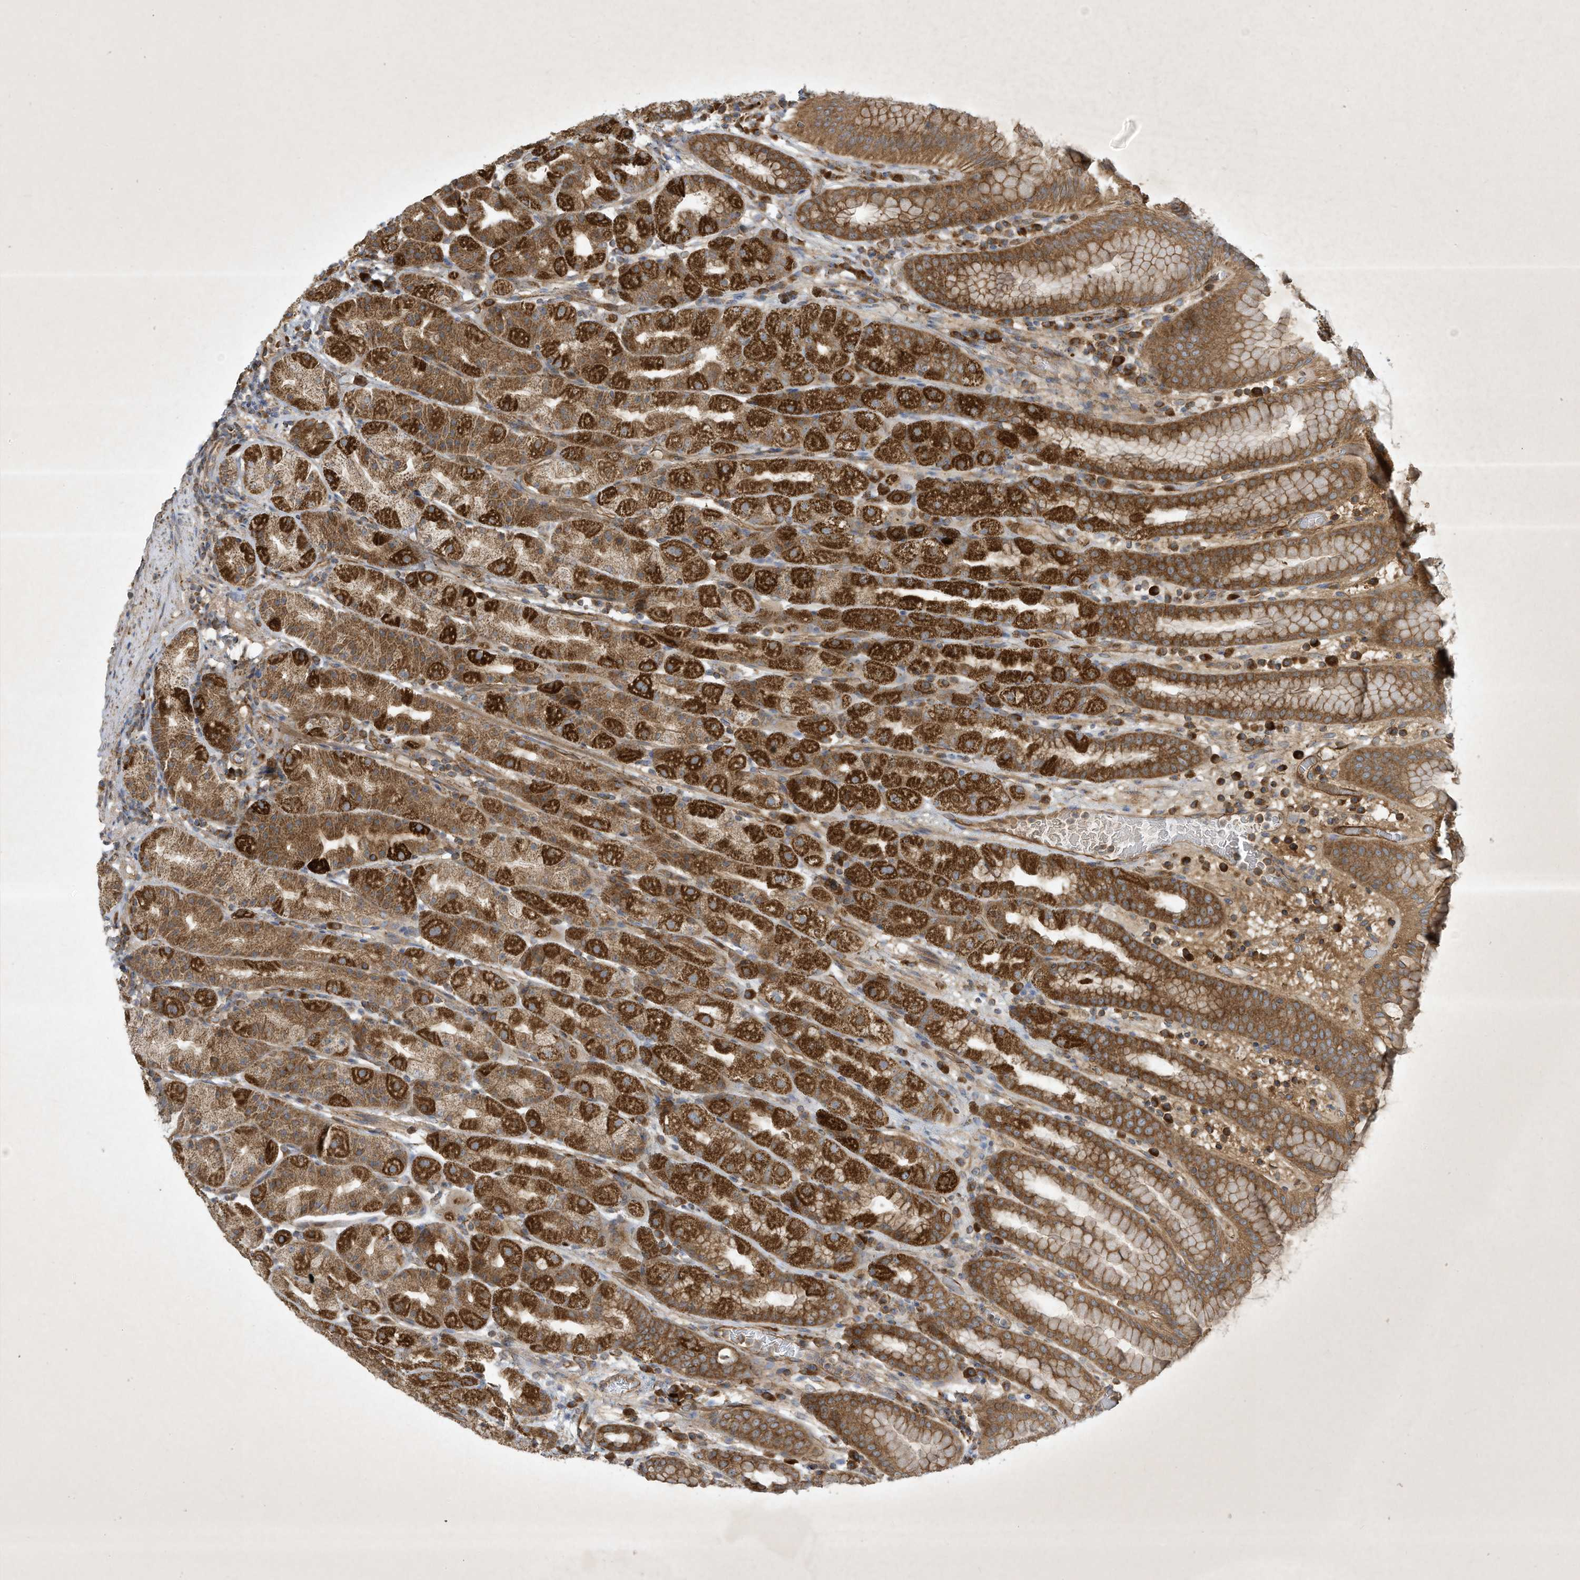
{"staining": {"intensity": "strong", "quantity": ">75%", "location": "cytoplasmic/membranous"}, "tissue": "stomach", "cell_type": "Glandular cells", "image_type": "normal", "snomed": [{"axis": "morphology", "description": "Normal tissue, NOS"}, {"axis": "topography", "description": "Stomach, upper"}], "caption": "Immunohistochemical staining of unremarkable human stomach demonstrates strong cytoplasmic/membranous protein expression in approximately >75% of glandular cells. (IHC, brightfield microscopy, high magnification).", "gene": "SYNJ2", "patient": {"sex": "male", "age": 68}}